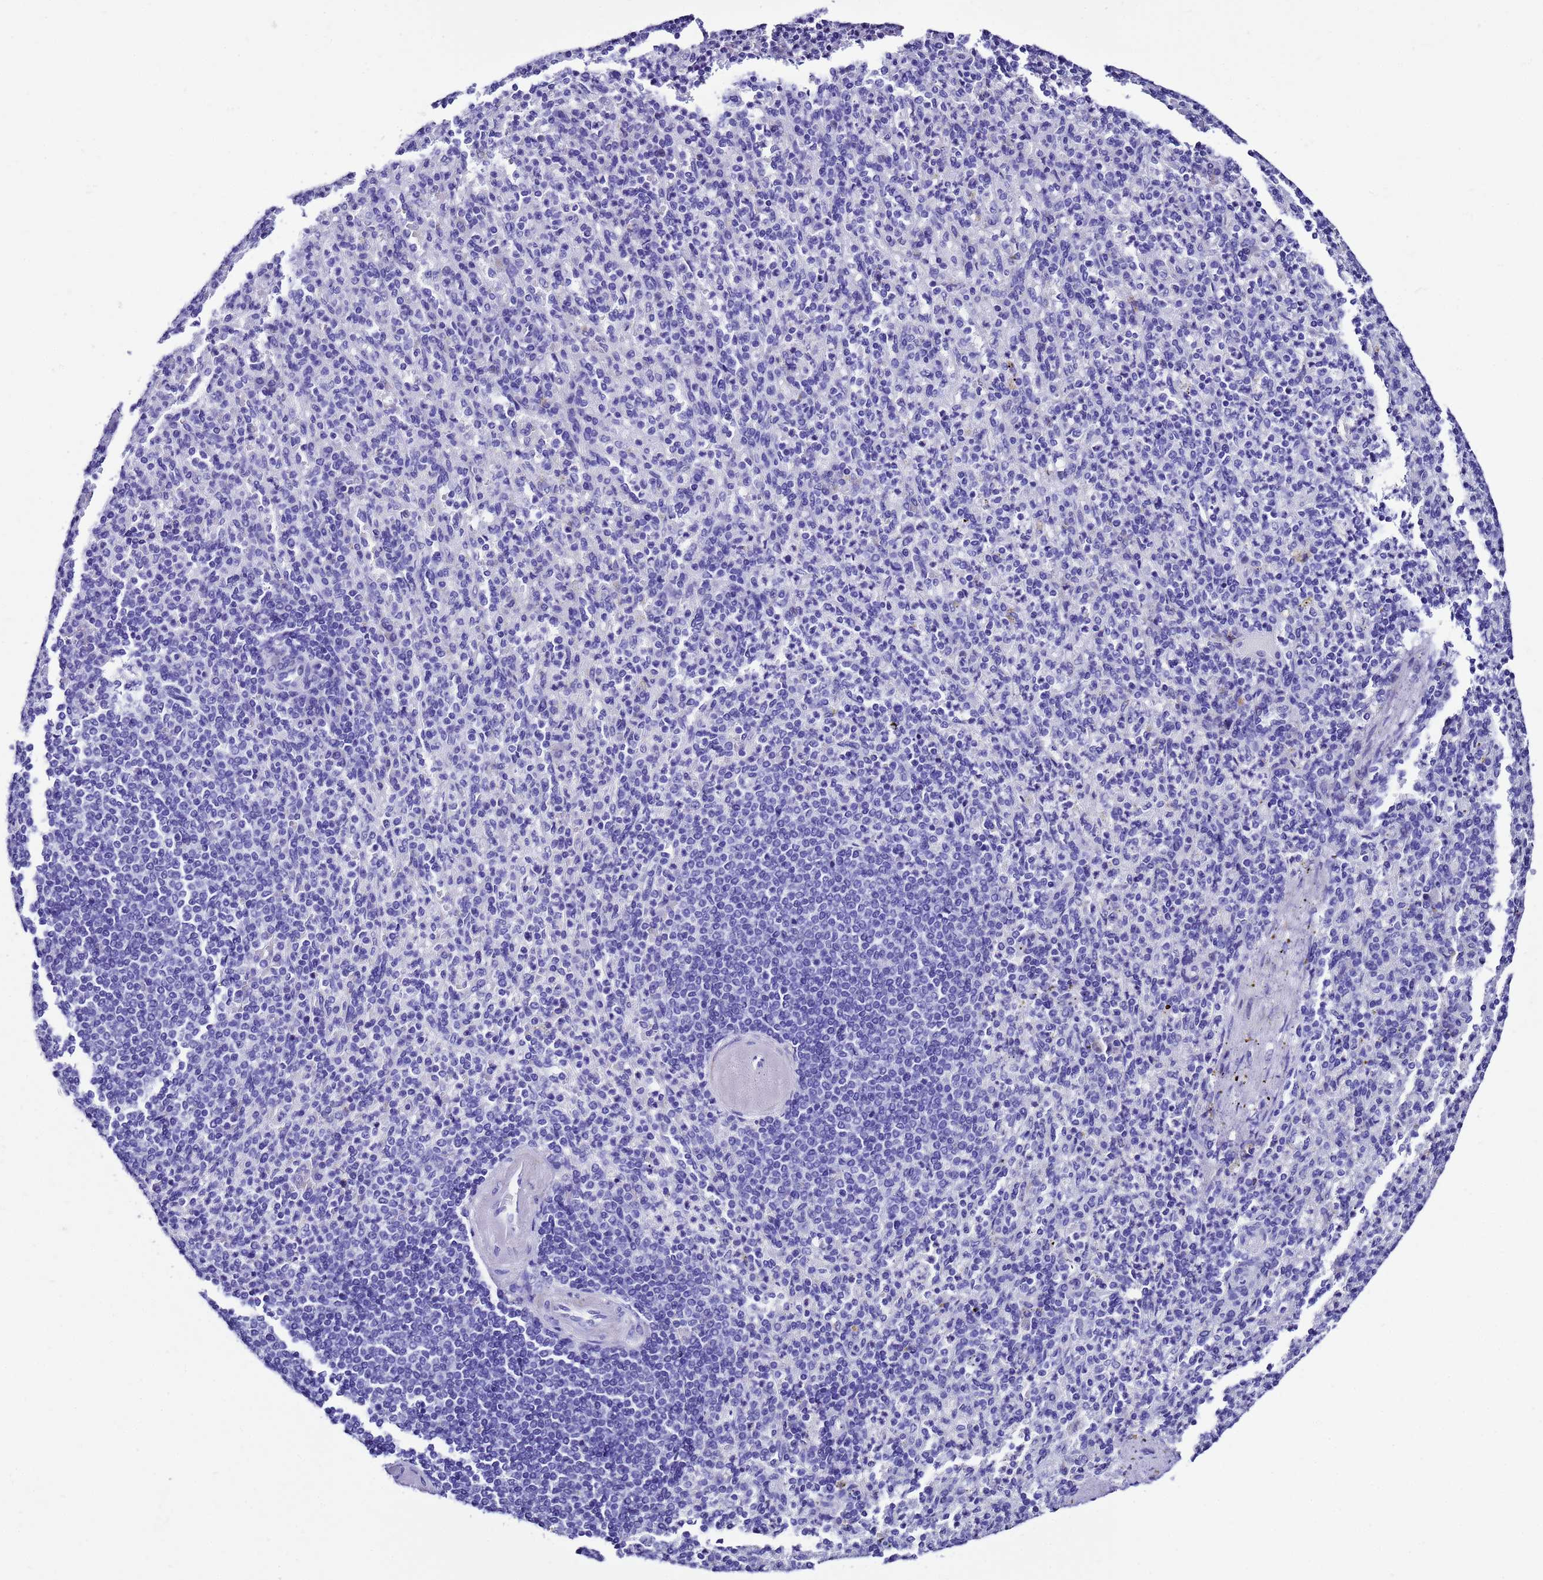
{"staining": {"intensity": "negative", "quantity": "none", "location": "none"}, "tissue": "spleen", "cell_type": "Cells in red pulp", "image_type": "normal", "snomed": [{"axis": "morphology", "description": "Normal tissue, NOS"}, {"axis": "topography", "description": "Spleen"}], "caption": "This is an immunohistochemistry (IHC) histopathology image of benign spleen. There is no positivity in cells in red pulp.", "gene": "UGT2A1", "patient": {"sex": "female", "age": 74}}